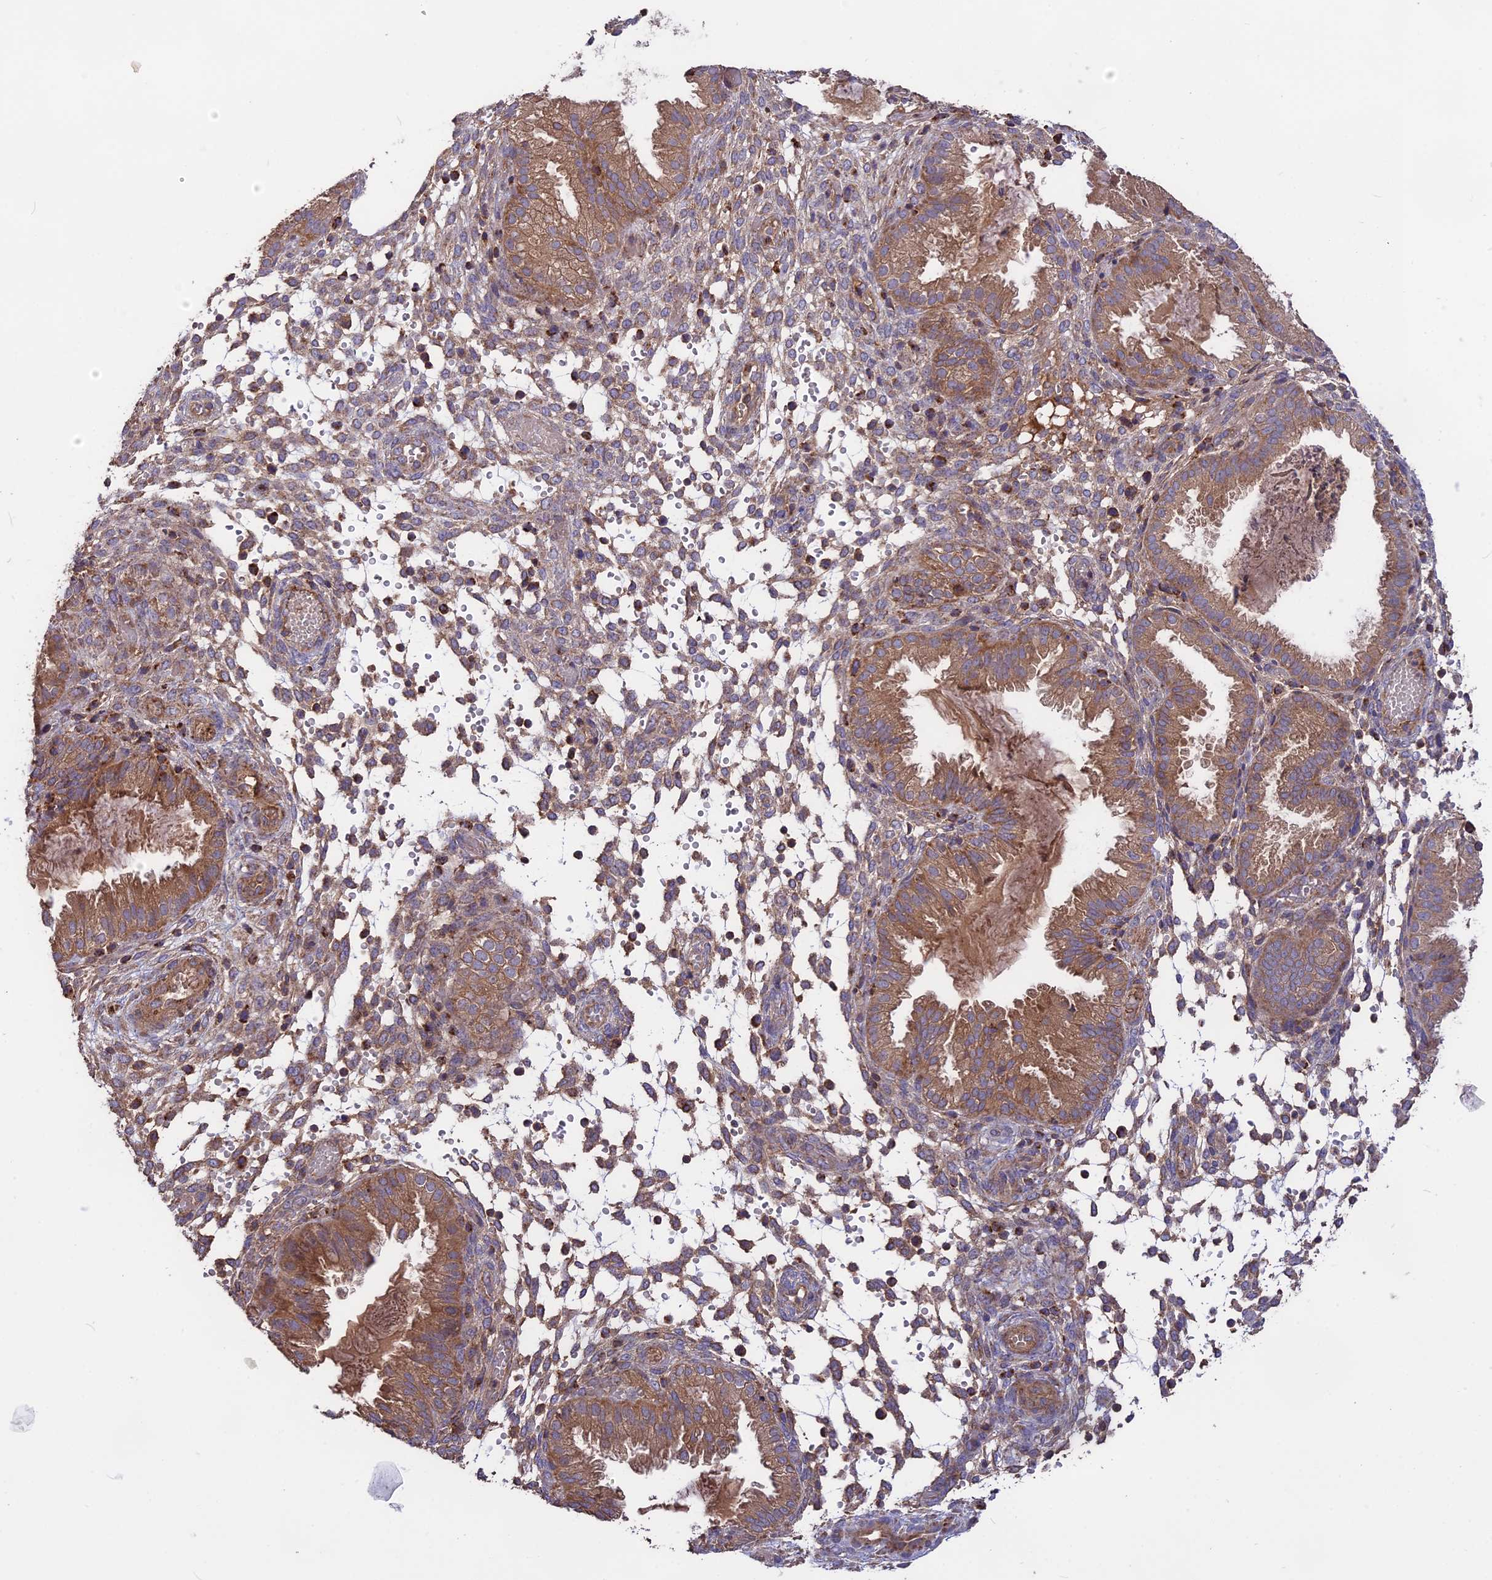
{"staining": {"intensity": "strong", "quantity": "<25%", "location": "cytoplasmic/membranous"}, "tissue": "endometrium", "cell_type": "Cells in endometrial stroma", "image_type": "normal", "snomed": [{"axis": "morphology", "description": "Normal tissue, NOS"}, {"axis": "topography", "description": "Endometrium"}], "caption": "The histopathology image reveals staining of unremarkable endometrium, revealing strong cytoplasmic/membranous protein positivity (brown color) within cells in endometrial stroma.", "gene": "NUDT8", "patient": {"sex": "female", "age": 33}}